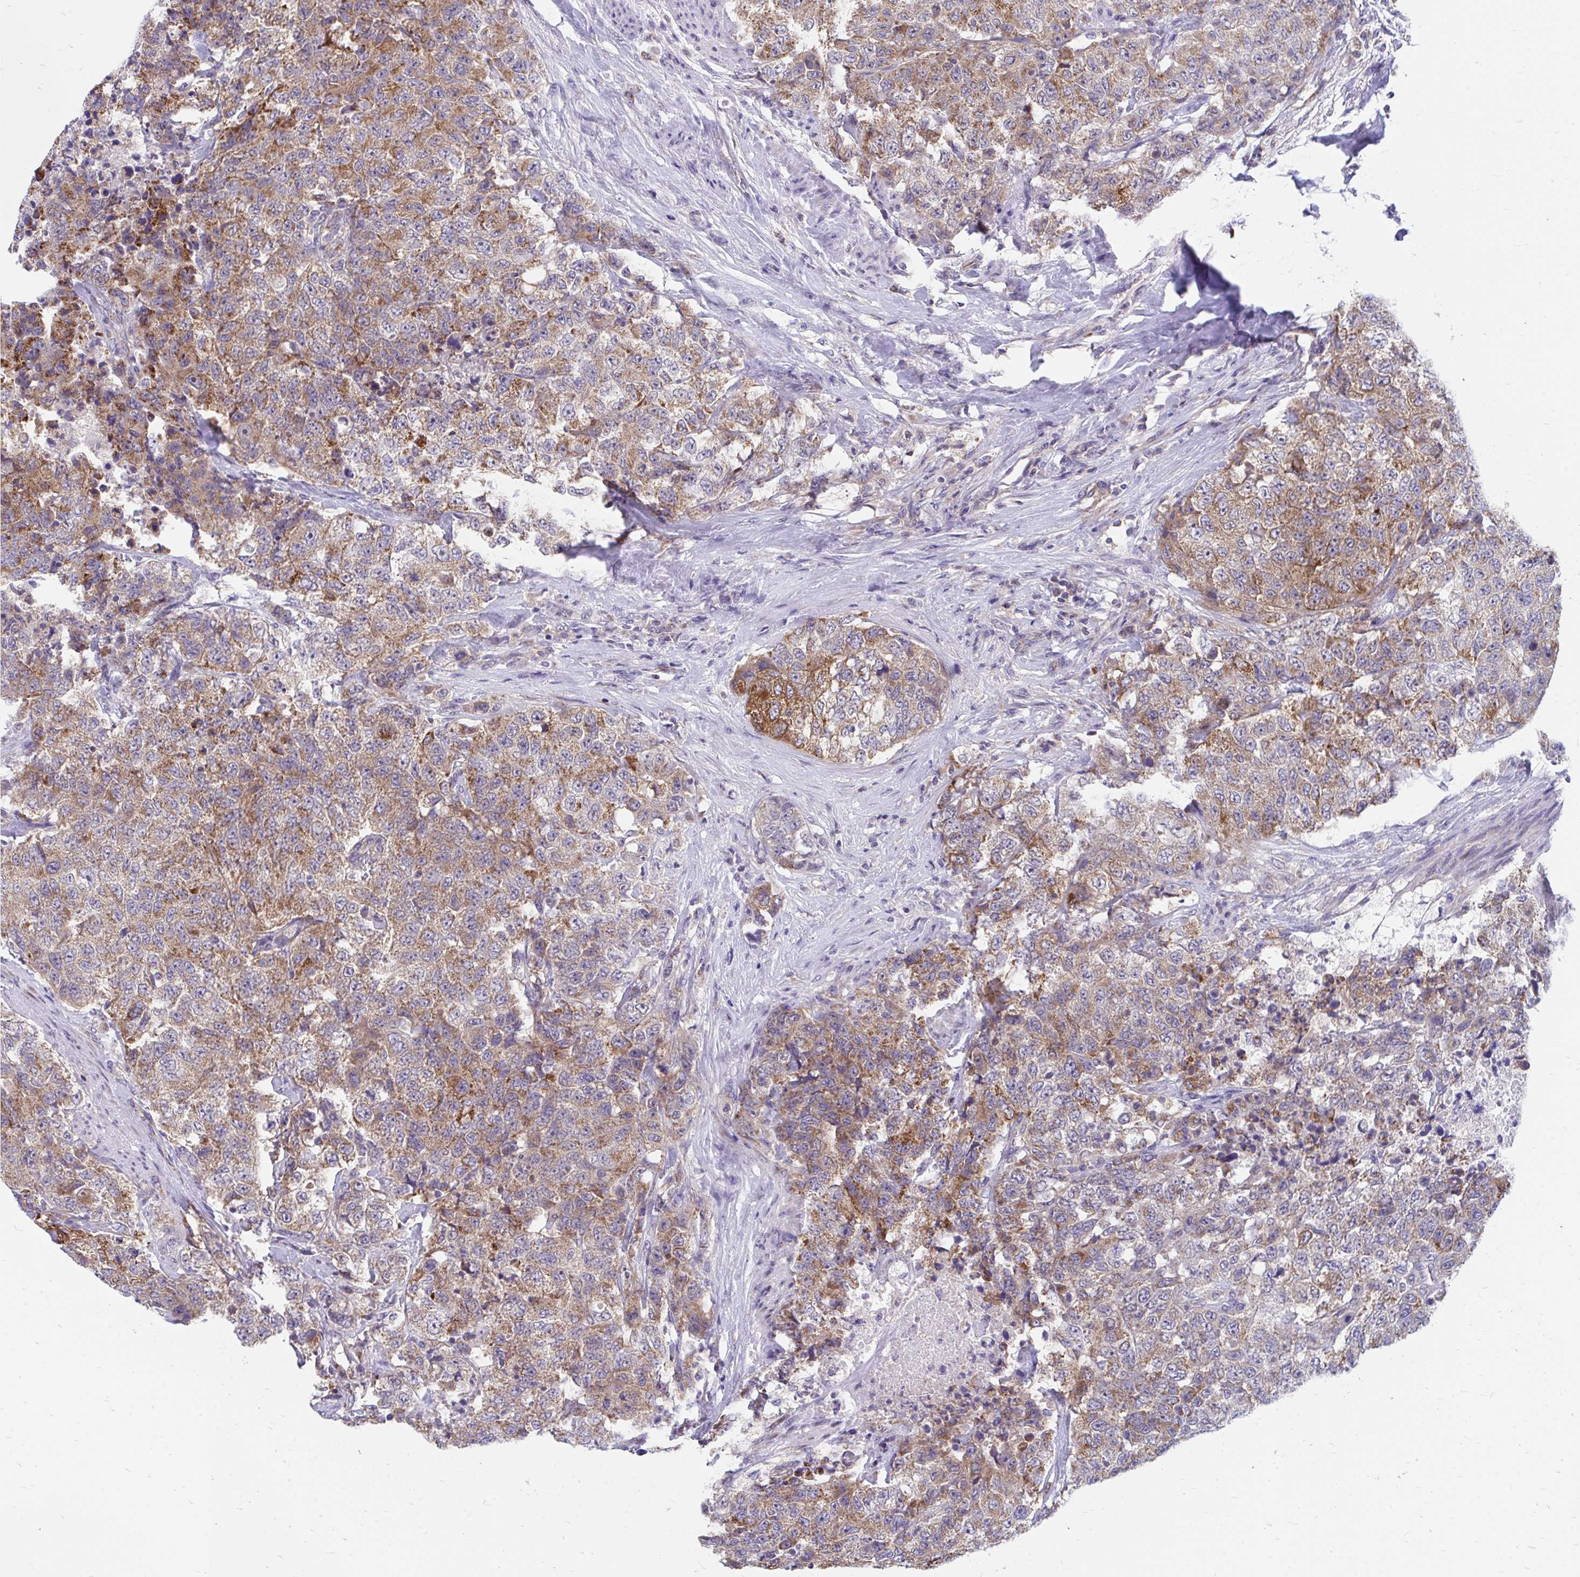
{"staining": {"intensity": "moderate", "quantity": ">75%", "location": "cytoplasmic/membranous"}, "tissue": "urothelial cancer", "cell_type": "Tumor cells", "image_type": "cancer", "snomed": [{"axis": "morphology", "description": "Urothelial carcinoma, High grade"}, {"axis": "topography", "description": "Urinary bladder"}], "caption": "A medium amount of moderate cytoplasmic/membranous expression is identified in about >75% of tumor cells in high-grade urothelial carcinoma tissue.", "gene": "FHIP1B", "patient": {"sex": "female", "age": 78}}